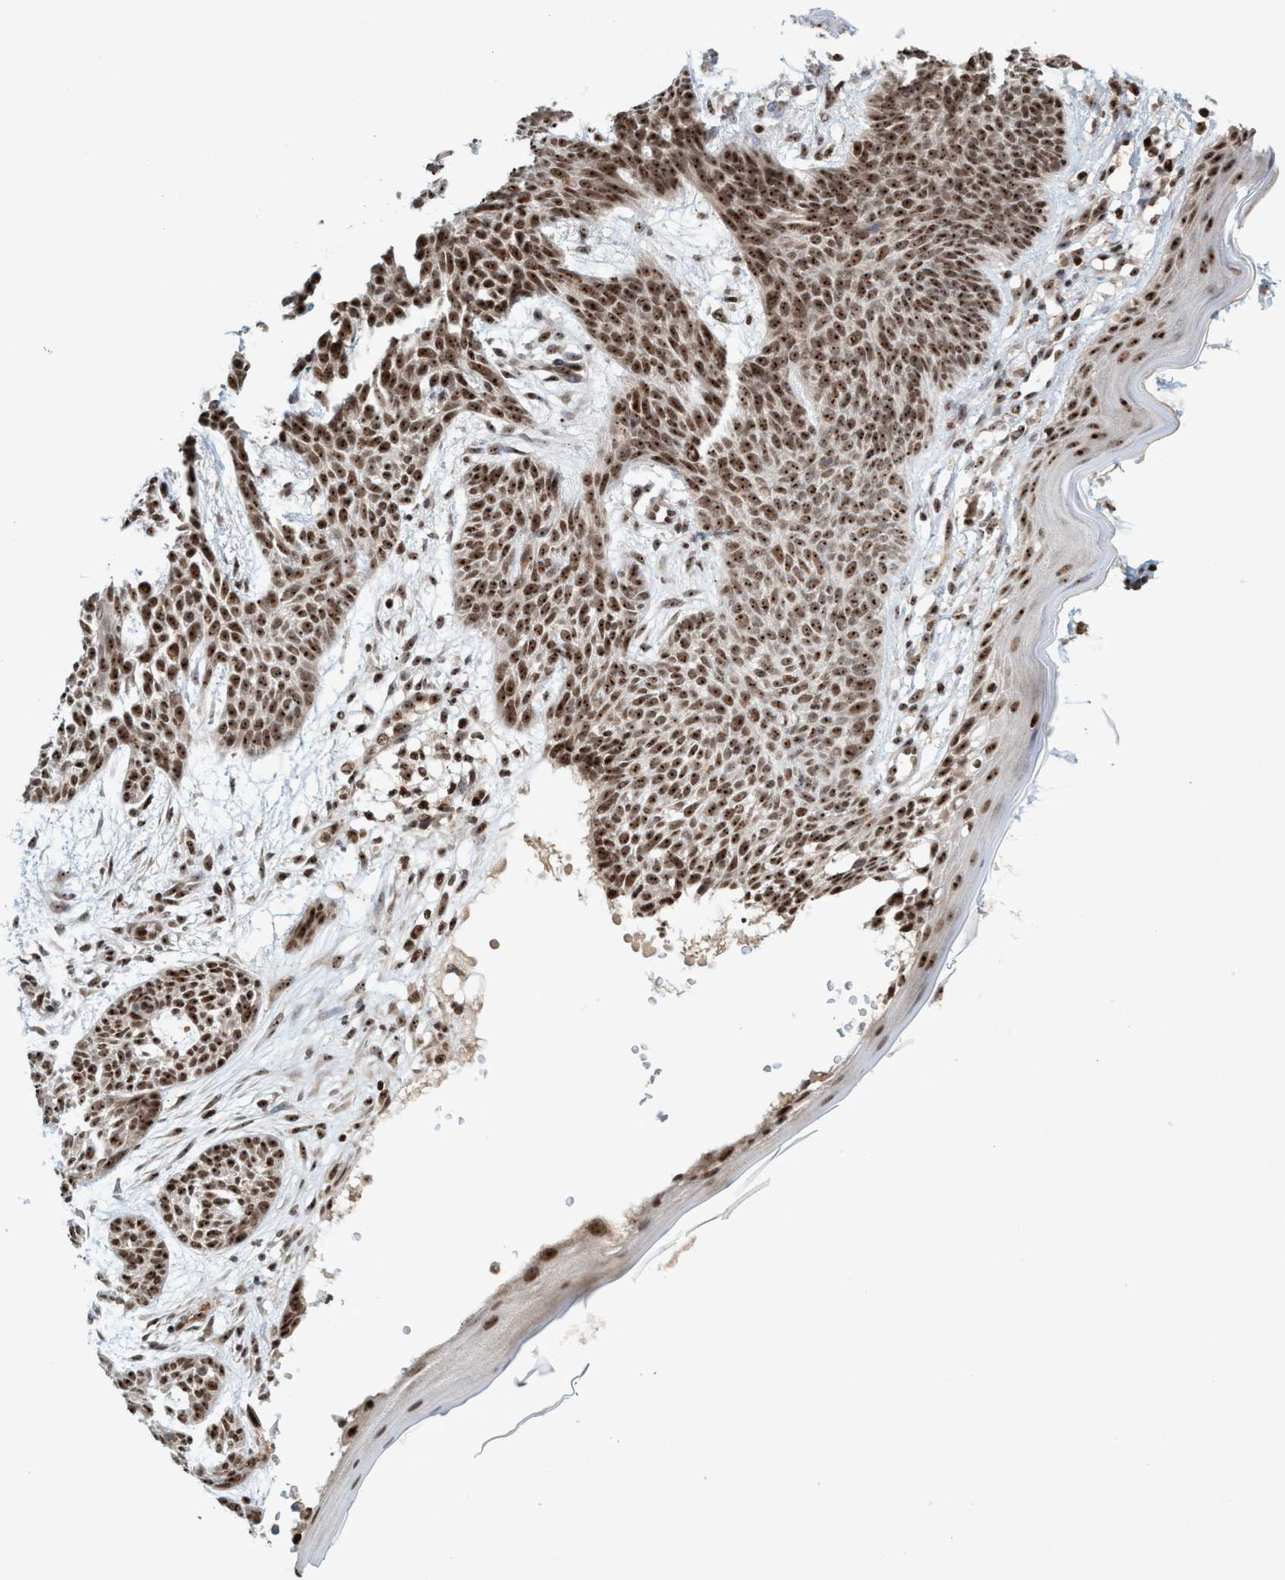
{"staining": {"intensity": "strong", "quantity": ">75%", "location": "nuclear"}, "tissue": "skin cancer", "cell_type": "Tumor cells", "image_type": "cancer", "snomed": [{"axis": "morphology", "description": "Basal cell carcinoma"}, {"axis": "topography", "description": "Skin"}], "caption": "An image of basal cell carcinoma (skin) stained for a protein demonstrates strong nuclear brown staining in tumor cells. (Stains: DAB (3,3'-diaminobenzidine) in brown, nuclei in blue, Microscopy: brightfield microscopy at high magnification).", "gene": "SMCR8", "patient": {"sex": "female", "age": 59}}